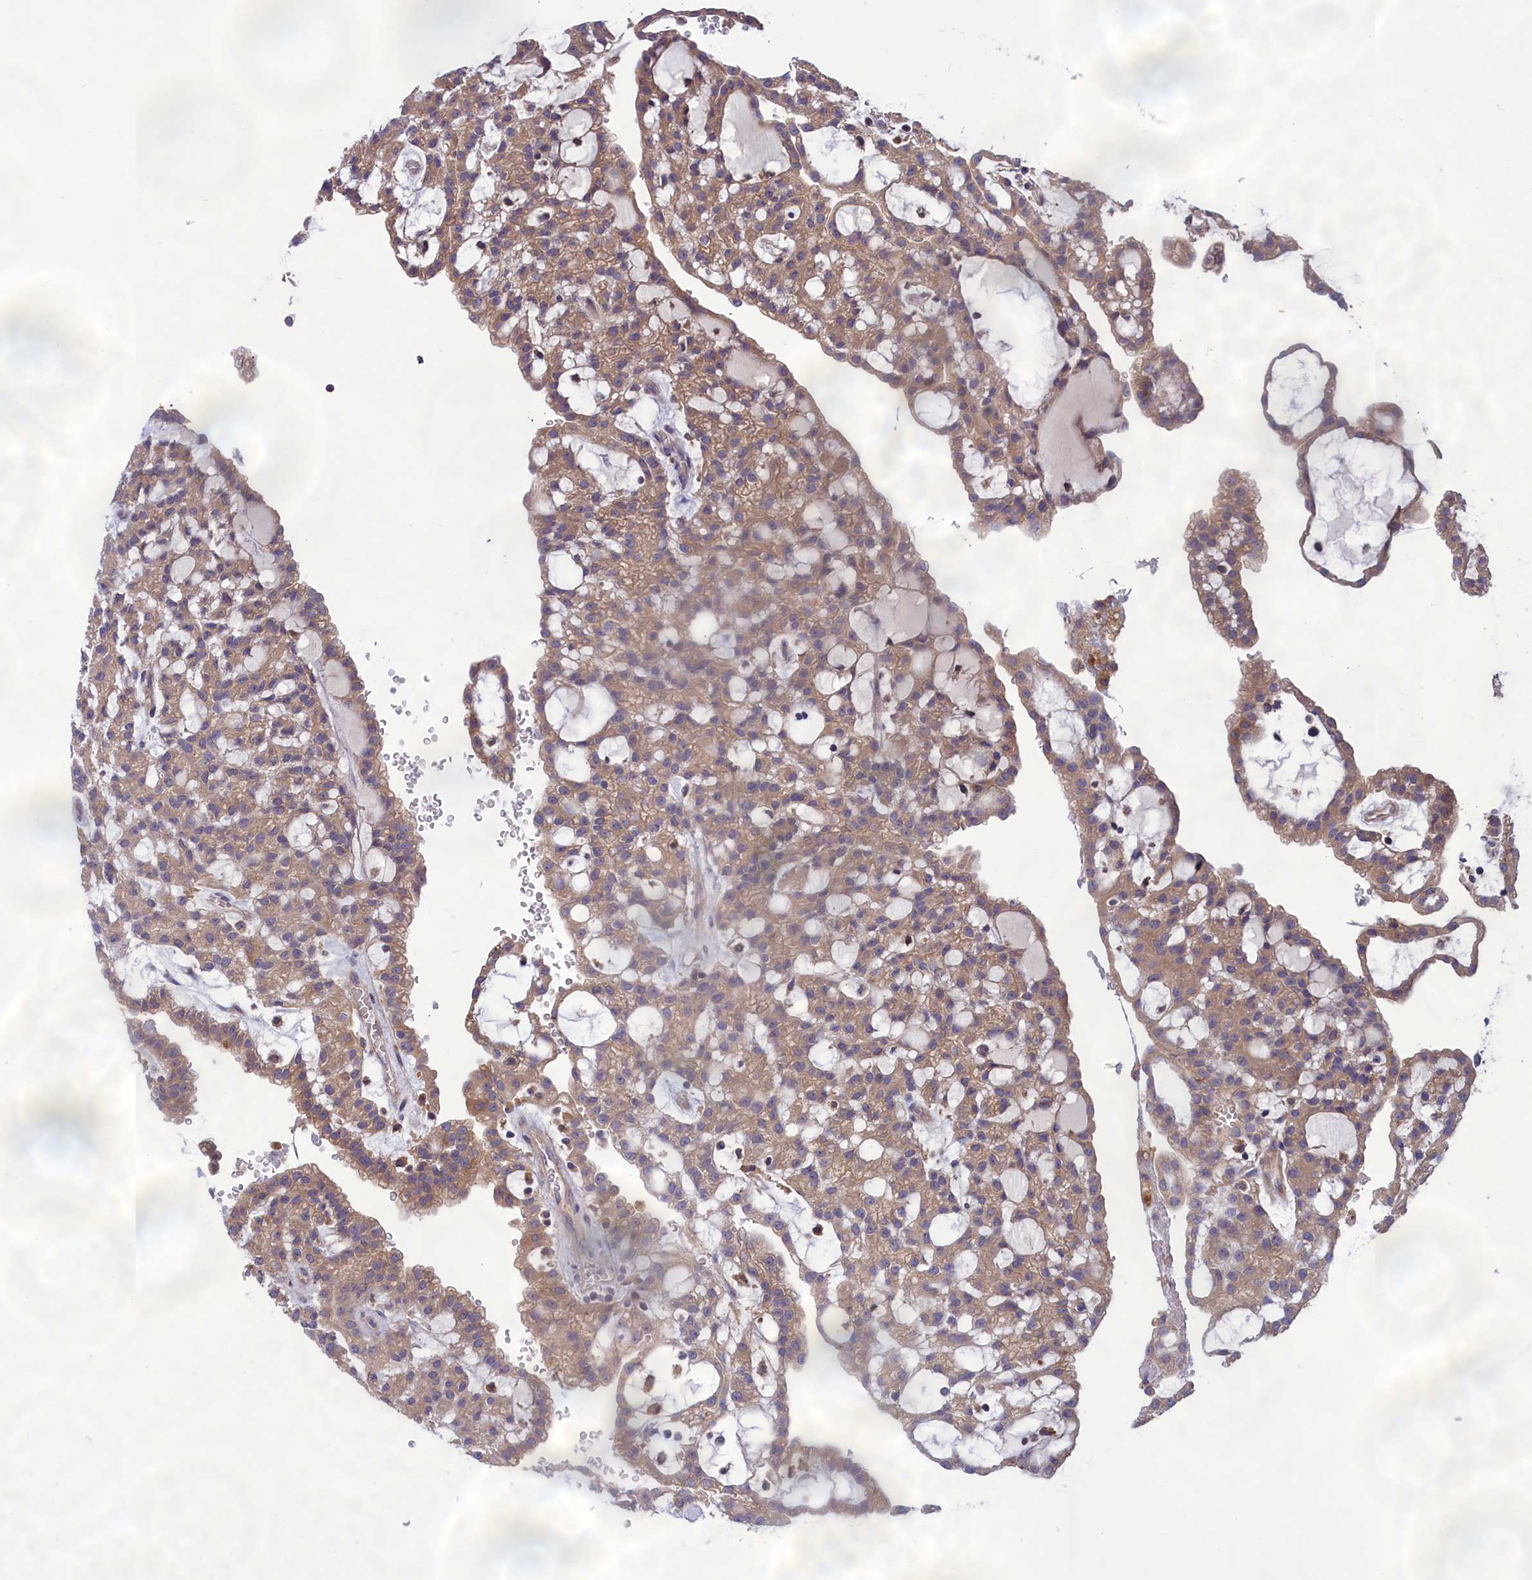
{"staining": {"intensity": "moderate", "quantity": ">75%", "location": "cytoplasmic/membranous"}, "tissue": "renal cancer", "cell_type": "Tumor cells", "image_type": "cancer", "snomed": [{"axis": "morphology", "description": "Adenocarcinoma, NOS"}, {"axis": "topography", "description": "Kidney"}], "caption": "Immunohistochemistry of adenocarcinoma (renal) reveals medium levels of moderate cytoplasmic/membranous positivity in approximately >75% of tumor cells. (DAB = brown stain, brightfield microscopy at high magnification).", "gene": "AMDHD2", "patient": {"sex": "male", "age": 63}}